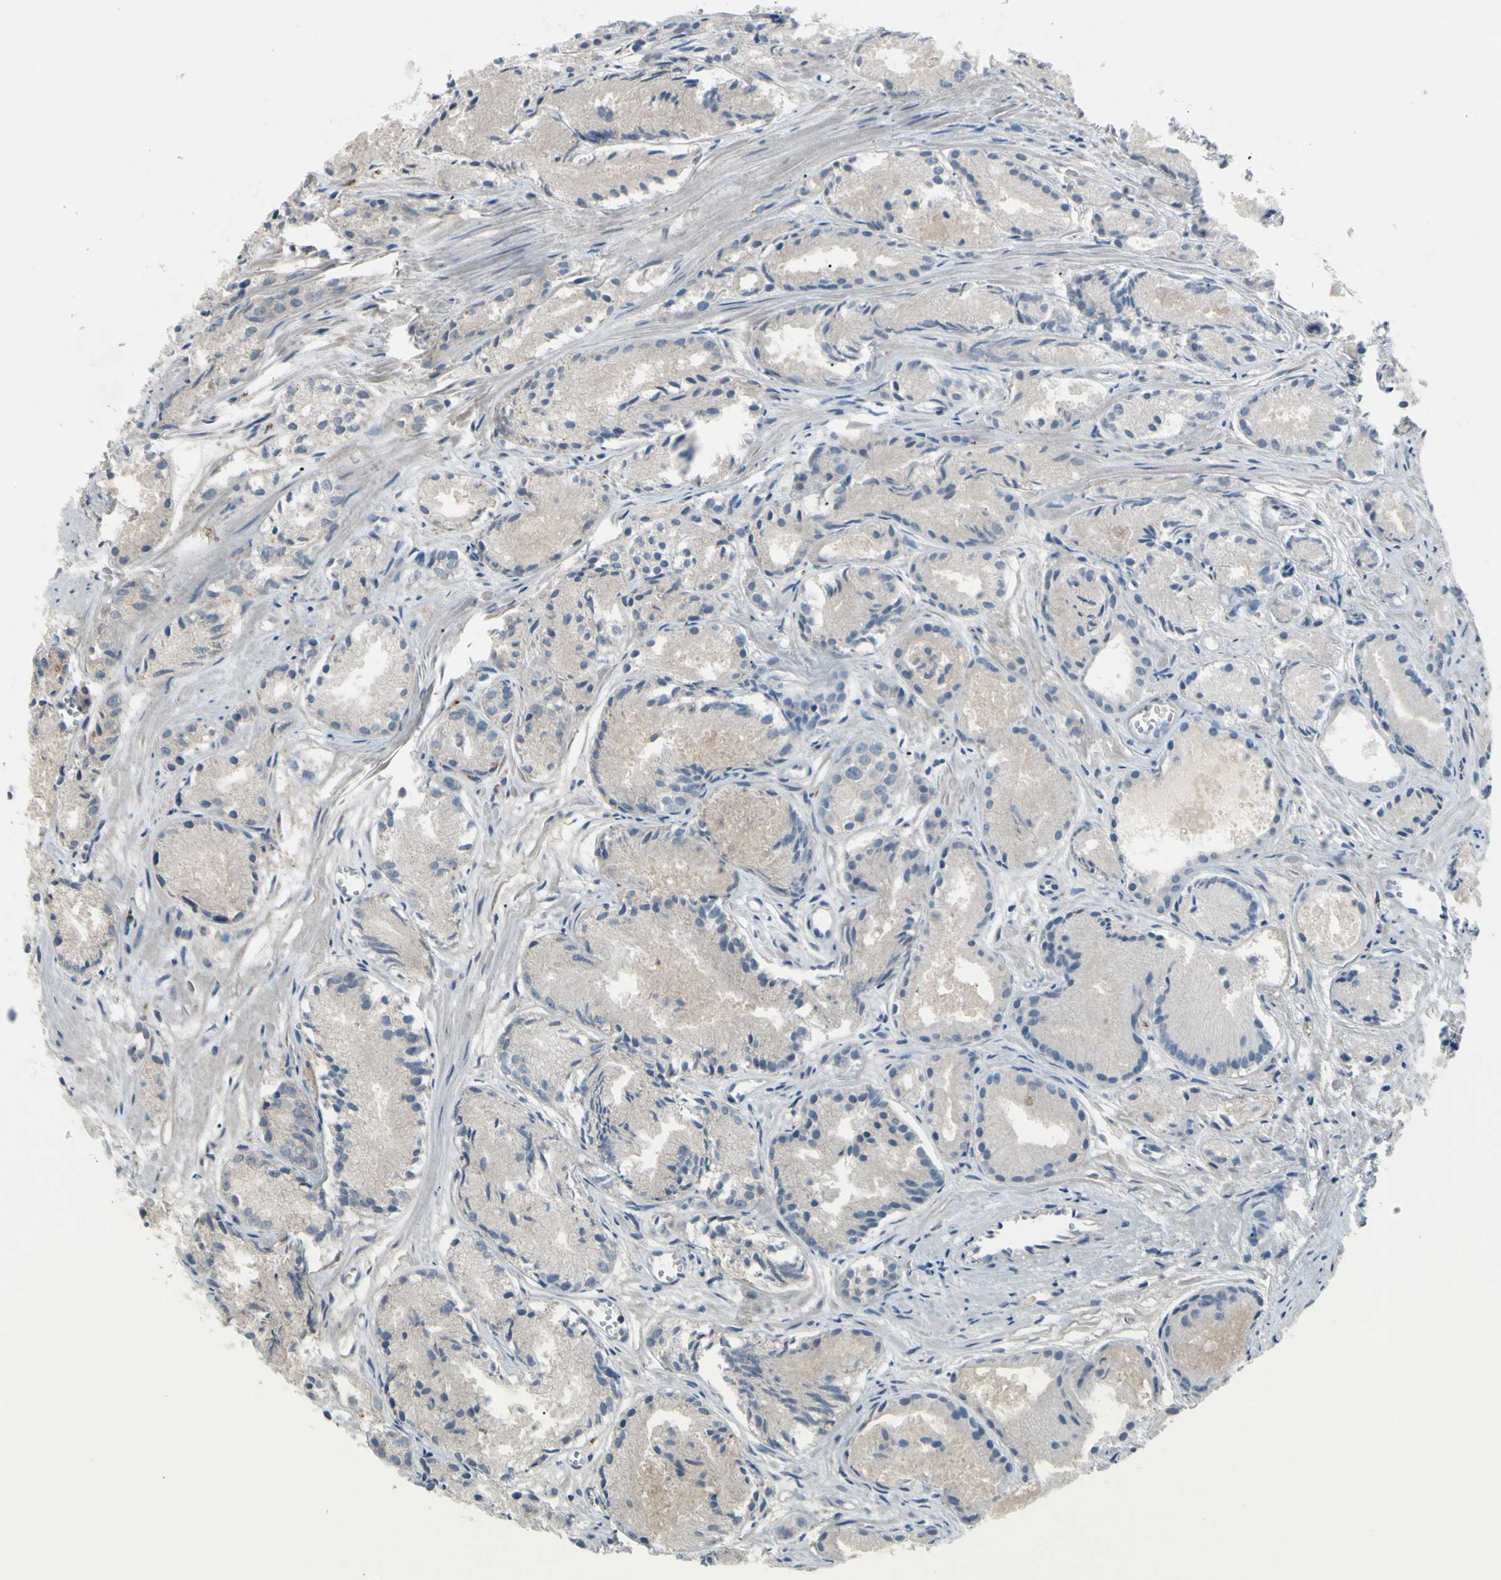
{"staining": {"intensity": "weak", "quantity": ">75%", "location": "cytoplasmic/membranous"}, "tissue": "prostate cancer", "cell_type": "Tumor cells", "image_type": "cancer", "snomed": [{"axis": "morphology", "description": "Adenocarcinoma, Low grade"}, {"axis": "topography", "description": "Prostate"}], "caption": "The micrograph shows staining of prostate cancer (adenocarcinoma (low-grade)), revealing weak cytoplasmic/membranous protein staining (brown color) within tumor cells. (Stains: DAB in brown, nuclei in blue, Microscopy: brightfield microscopy at high magnification).", "gene": "AFP", "patient": {"sex": "male", "age": 72}}